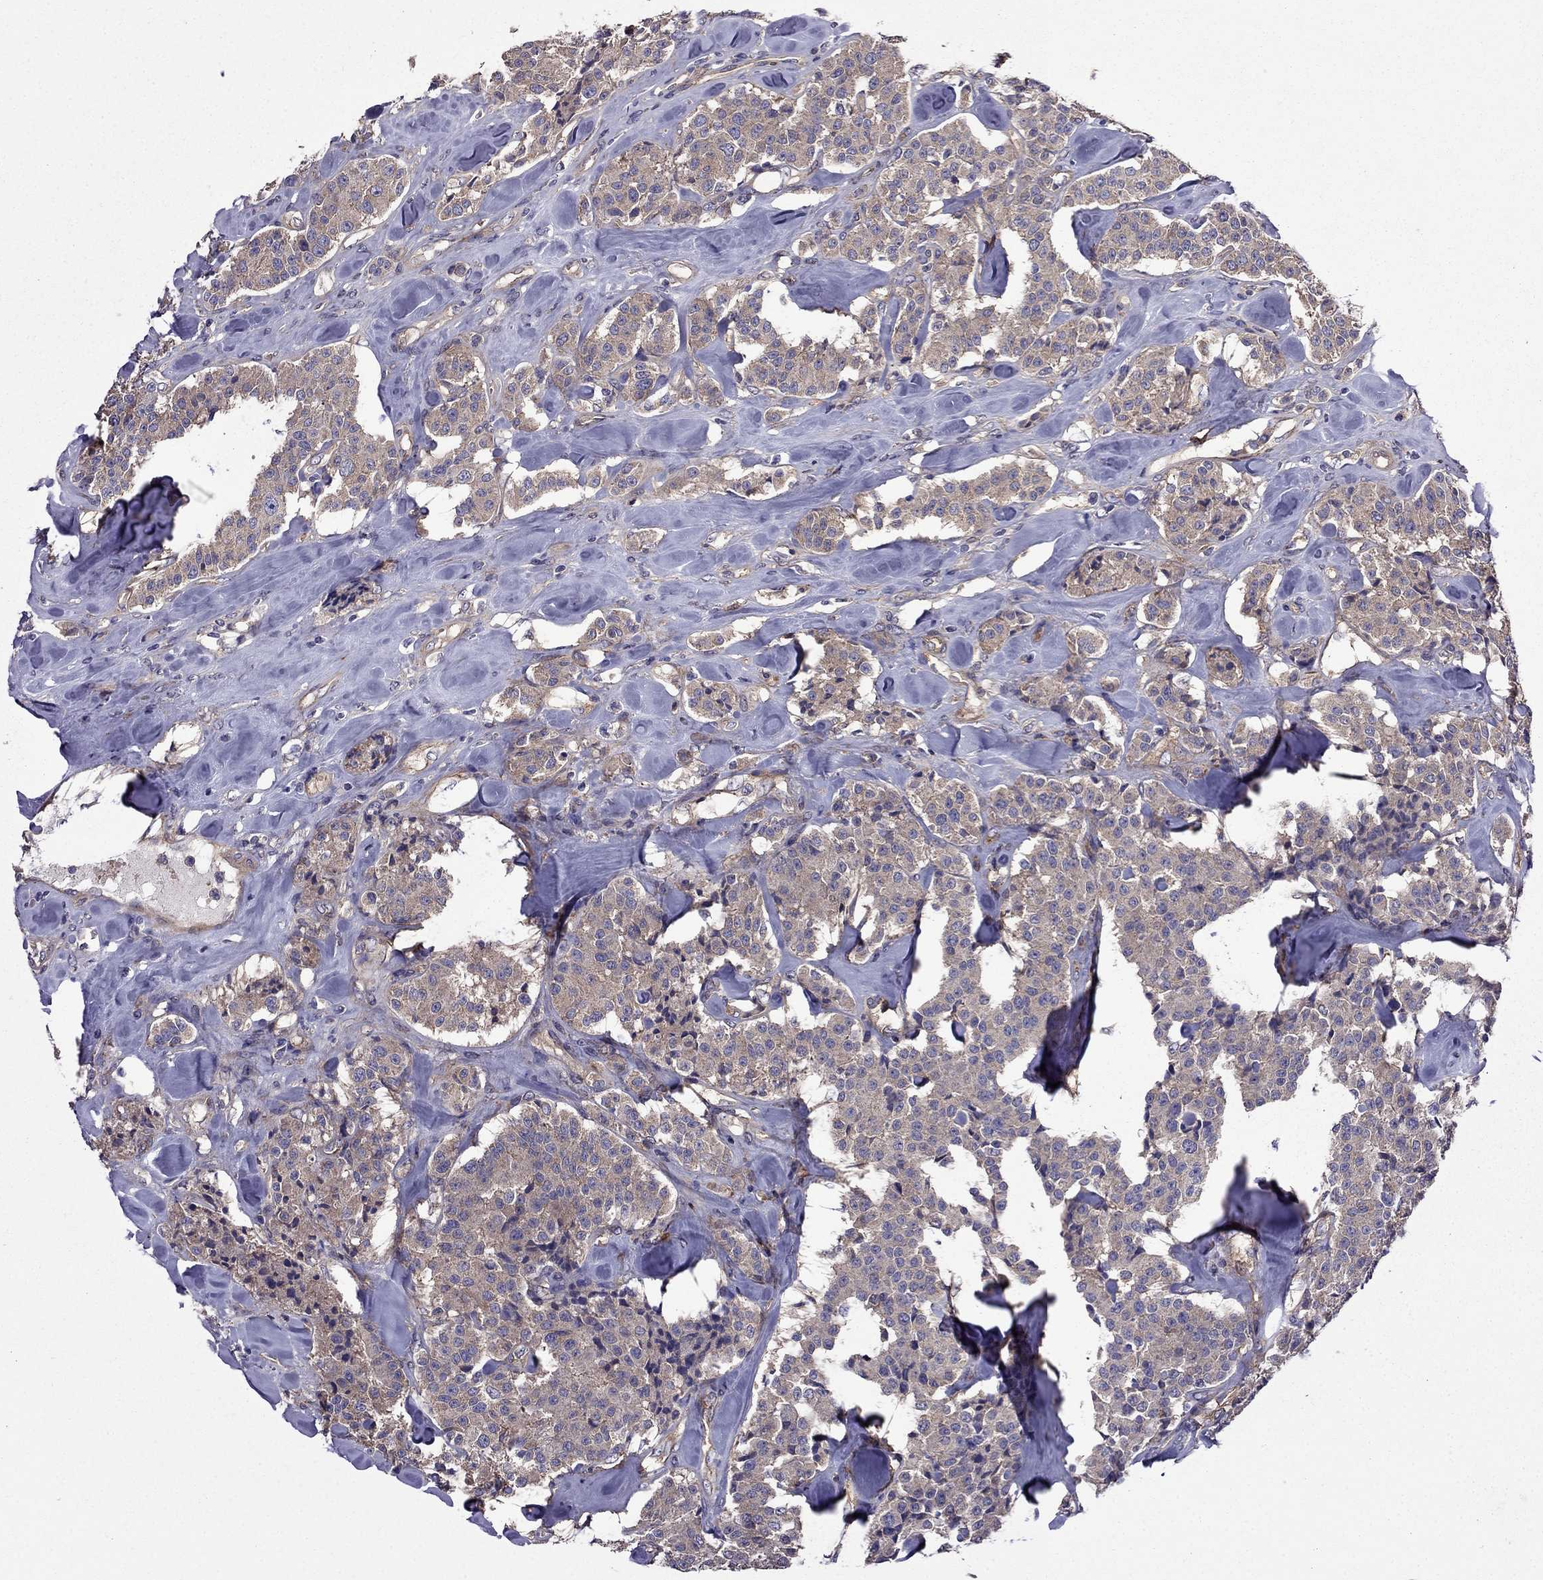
{"staining": {"intensity": "weak", "quantity": ">75%", "location": "cytoplasmic/membranous"}, "tissue": "carcinoid", "cell_type": "Tumor cells", "image_type": "cancer", "snomed": [{"axis": "morphology", "description": "Carcinoid, malignant, NOS"}, {"axis": "topography", "description": "Pancreas"}], "caption": "Protein expression analysis of human malignant carcinoid reveals weak cytoplasmic/membranous positivity in about >75% of tumor cells.", "gene": "ITGB1", "patient": {"sex": "male", "age": 41}}